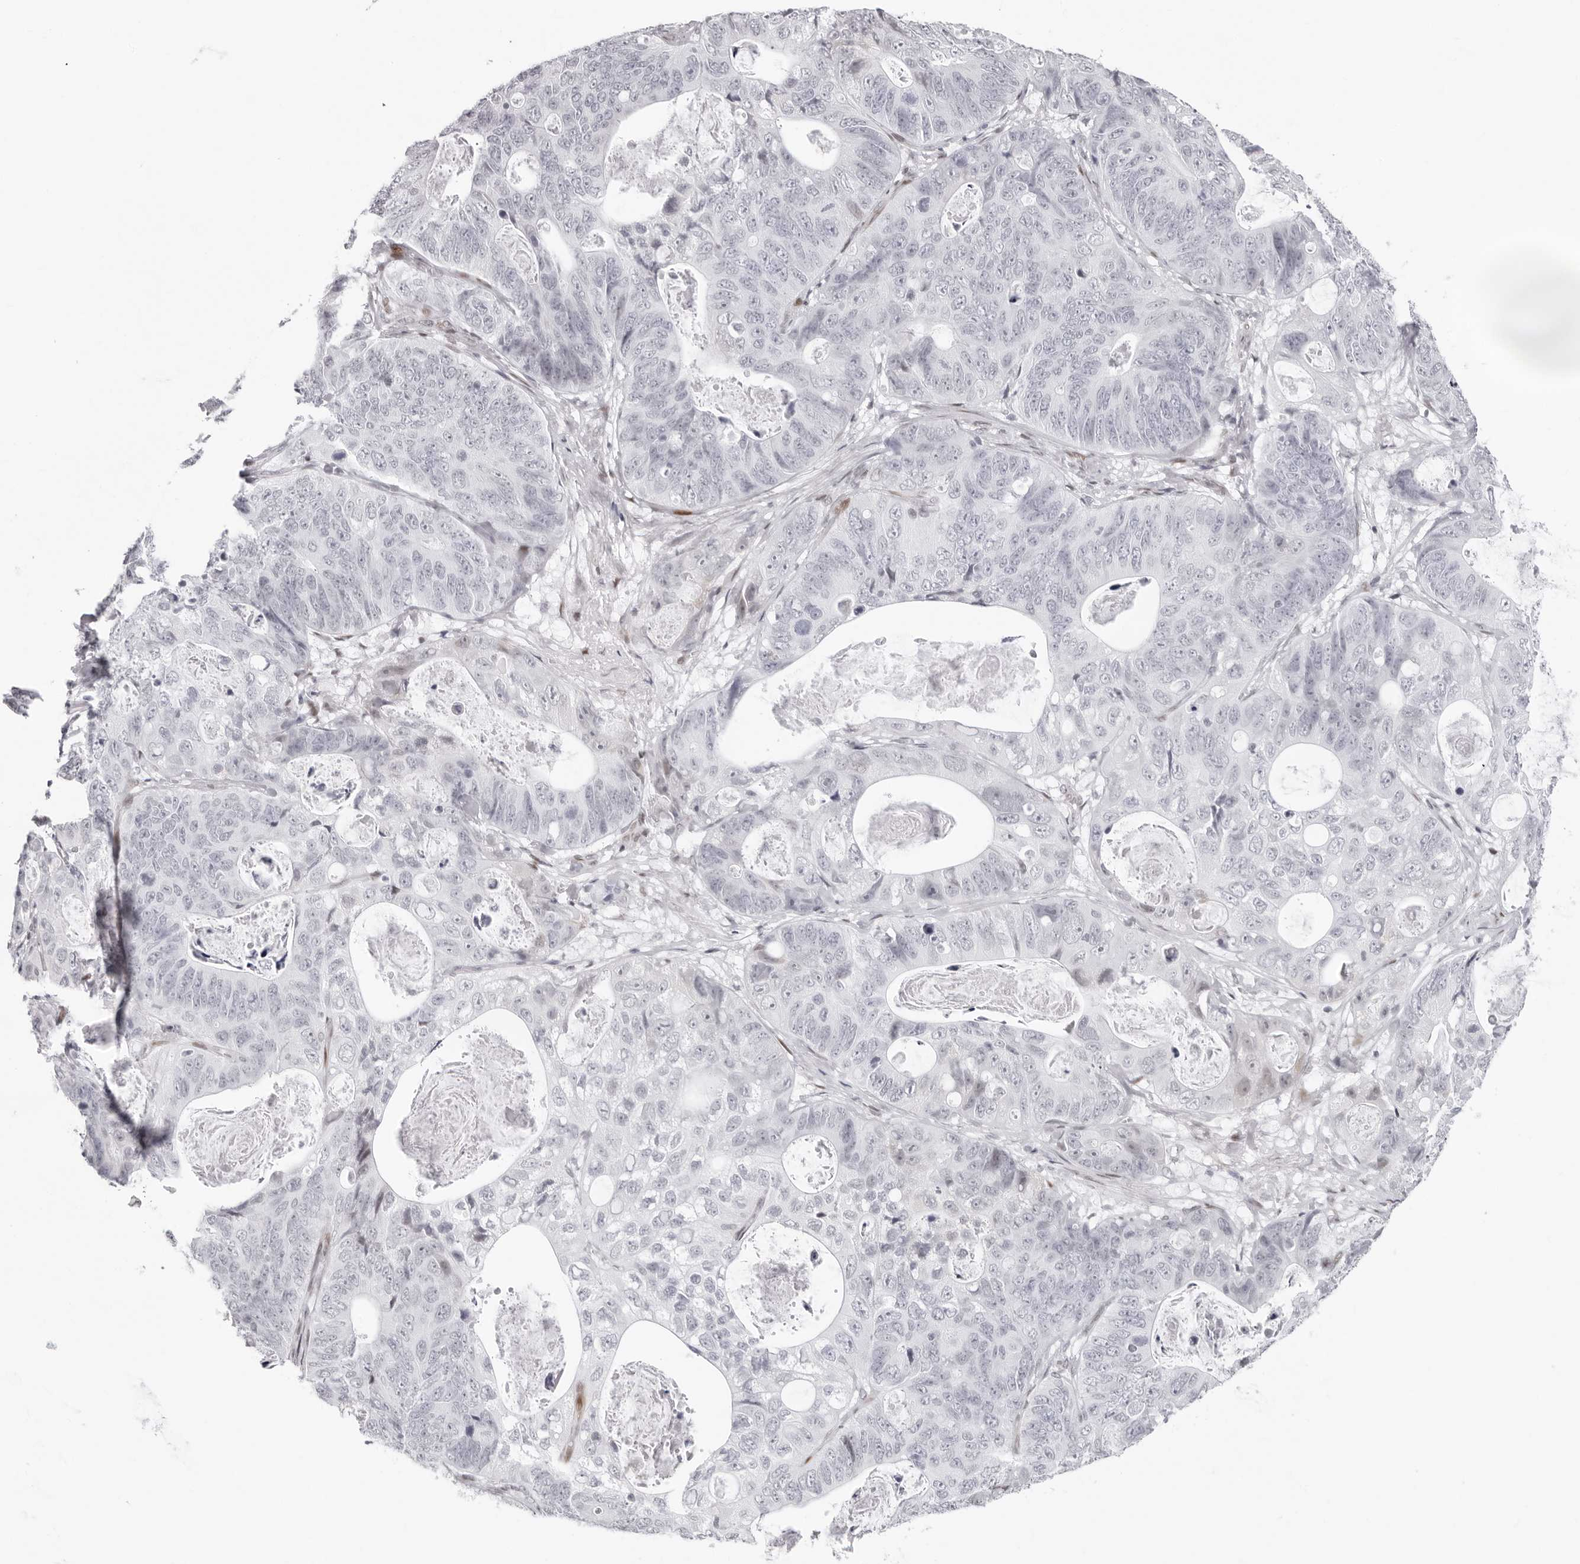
{"staining": {"intensity": "negative", "quantity": "none", "location": "none"}, "tissue": "stomach cancer", "cell_type": "Tumor cells", "image_type": "cancer", "snomed": [{"axis": "morphology", "description": "Normal tissue, NOS"}, {"axis": "morphology", "description": "Adenocarcinoma, NOS"}, {"axis": "topography", "description": "Stomach"}], "caption": "Tumor cells show no significant expression in stomach adenocarcinoma.", "gene": "NTPCR", "patient": {"sex": "female", "age": 89}}